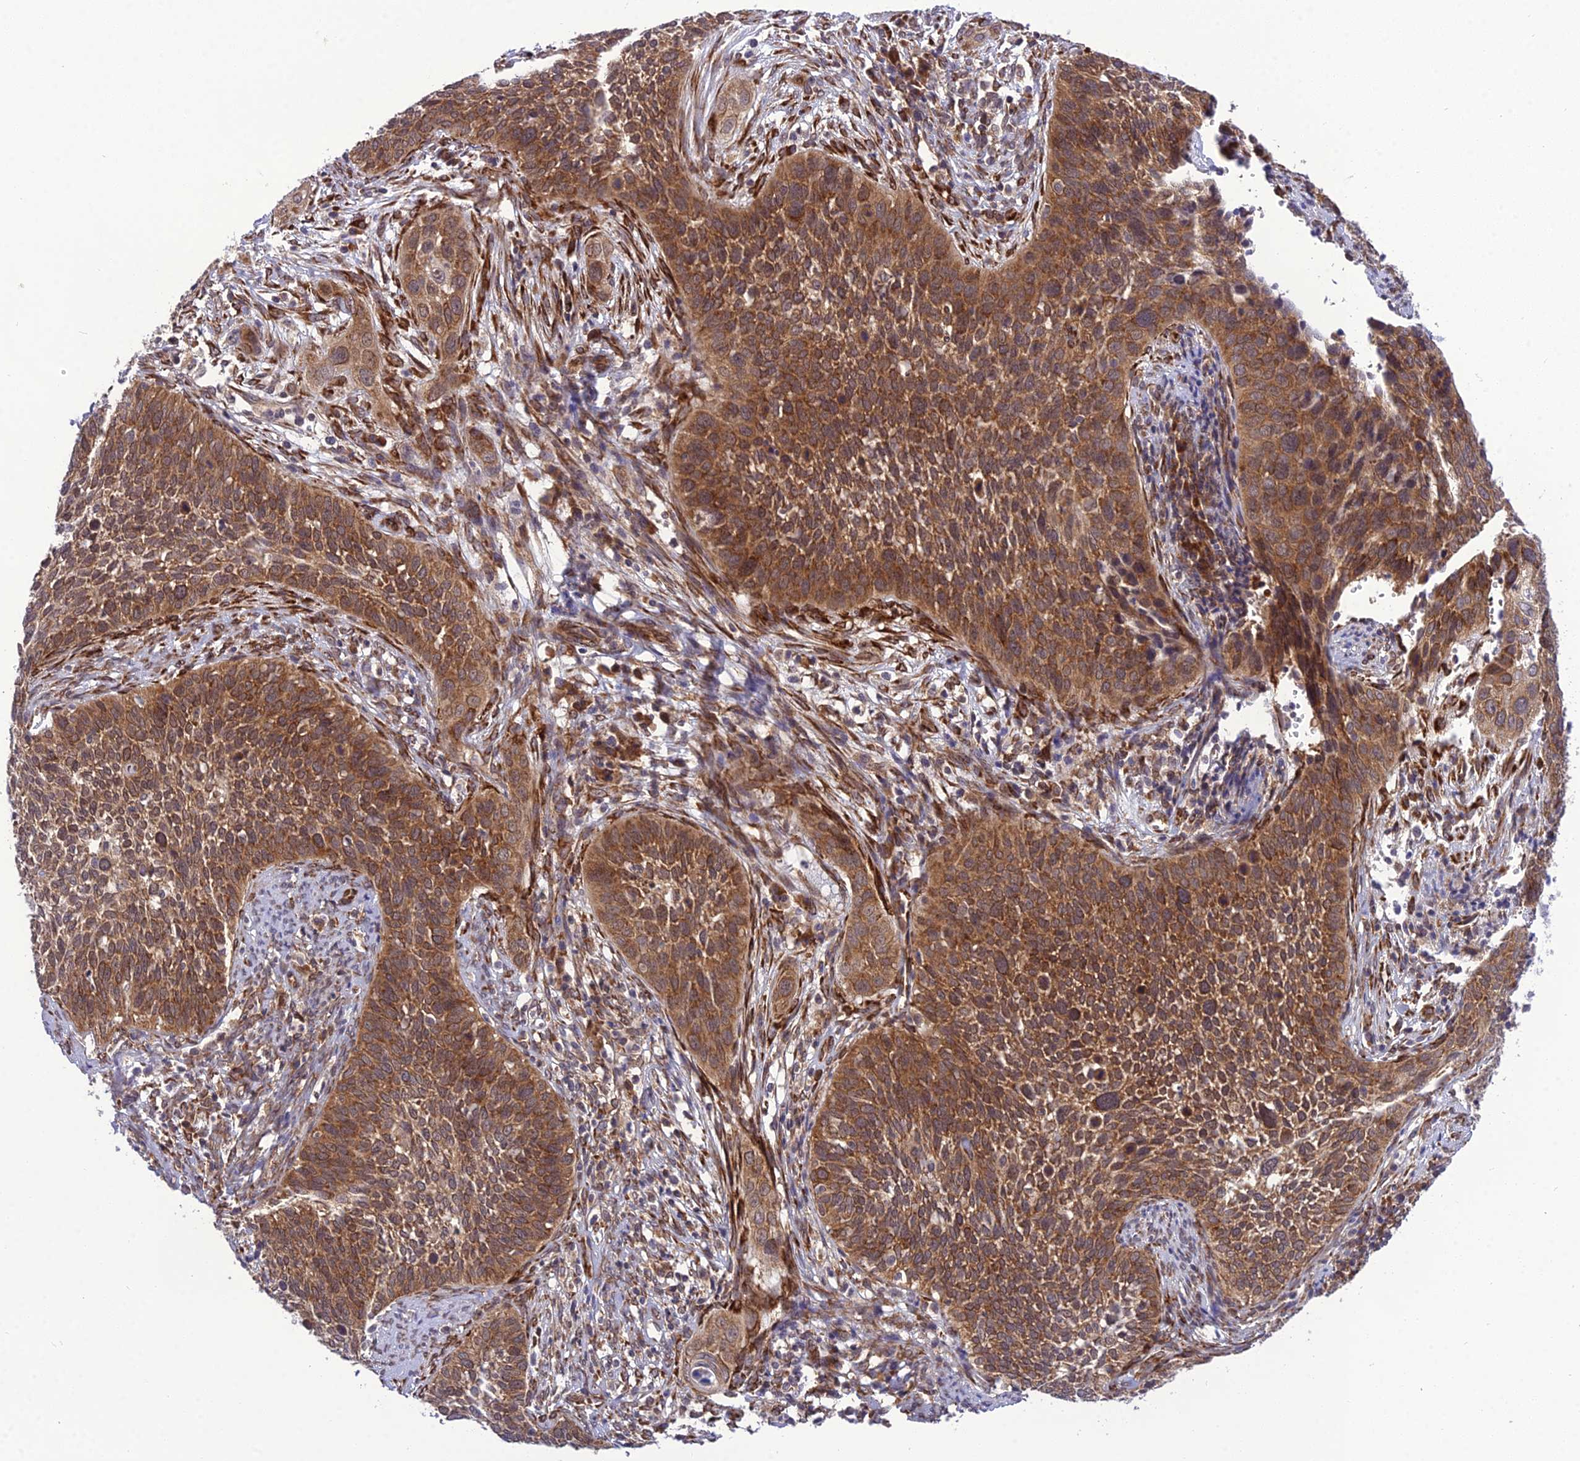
{"staining": {"intensity": "strong", "quantity": ">75%", "location": "cytoplasmic/membranous"}, "tissue": "cervical cancer", "cell_type": "Tumor cells", "image_type": "cancer", "snomed": [{"axis": "morphology", "description": "Squamous cell carcinoma, NOS"}, {"axis": "topography", "description": "Cervix"}], "caption": "Protein staining shows strong cytoplasmic/membranous expression in about >75% of tumor cells in cervical cancer (squamous cell carcinoma).", "gene": "DHCR7", "patient": {"sex": "female", "age": 34}}